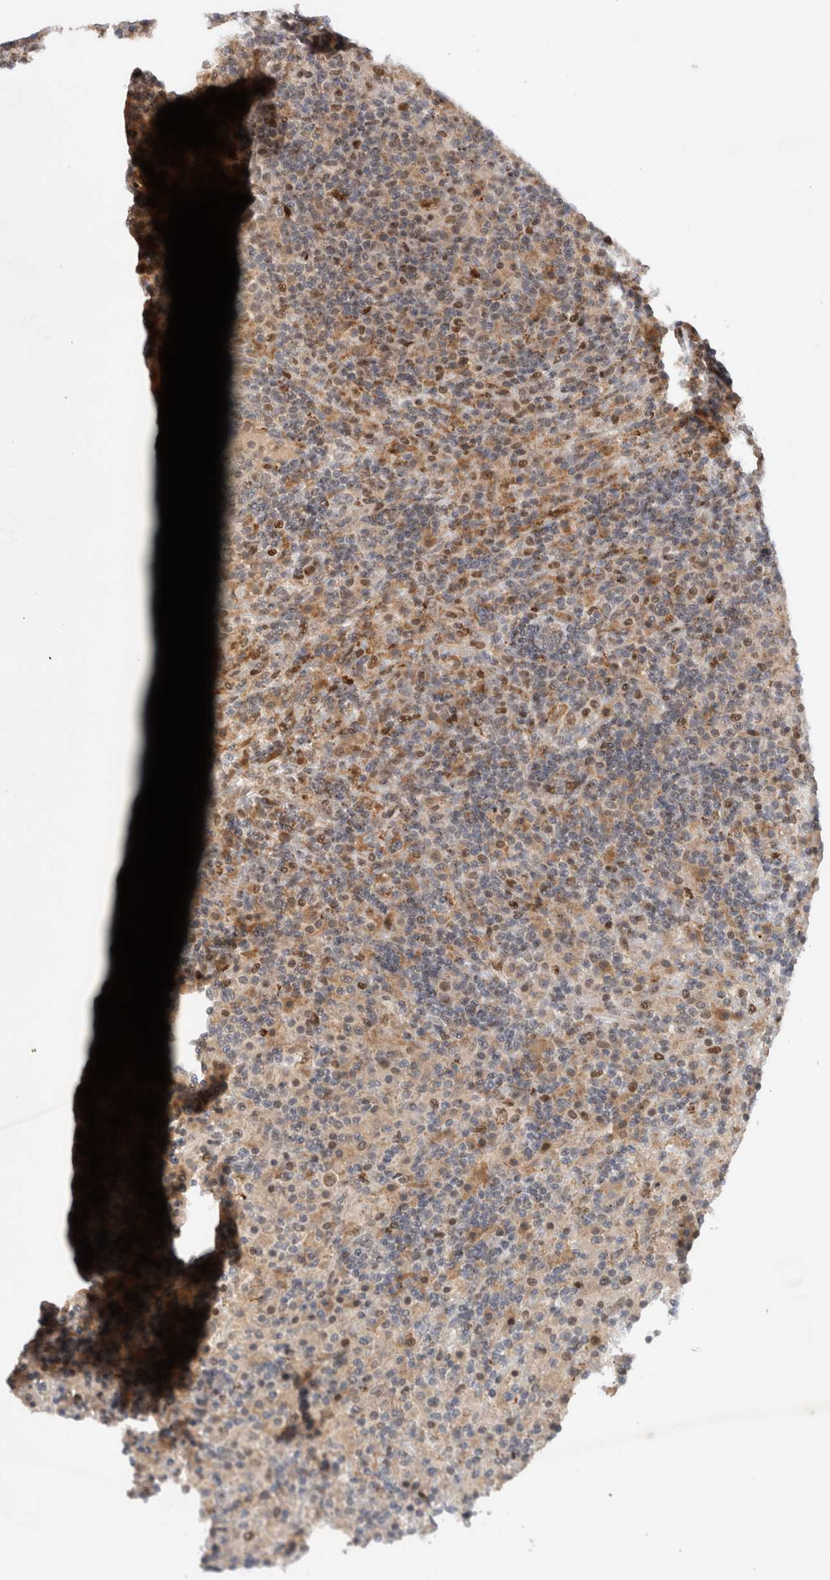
{"staining": {"intensity": "moderate", "quantity": ">75%", "location": "nuclear"}, "tissue": "lymphoma", "cell_type": "Tumor cells", "image_type": "cancer", "snomed": [{"axis": "morphology", "description": "Hodgkin's disease, NOS"}, {"axis": "topography", "description": "Lymph node"}], "caption": "Immunohistochemistry (DAB) staining of Hodgkin's disease displays moderate nuclear protein positivity in about >75% of tumor cells.", "gene": "INSRR", "patient": {"sex": "male", "age": 70}}